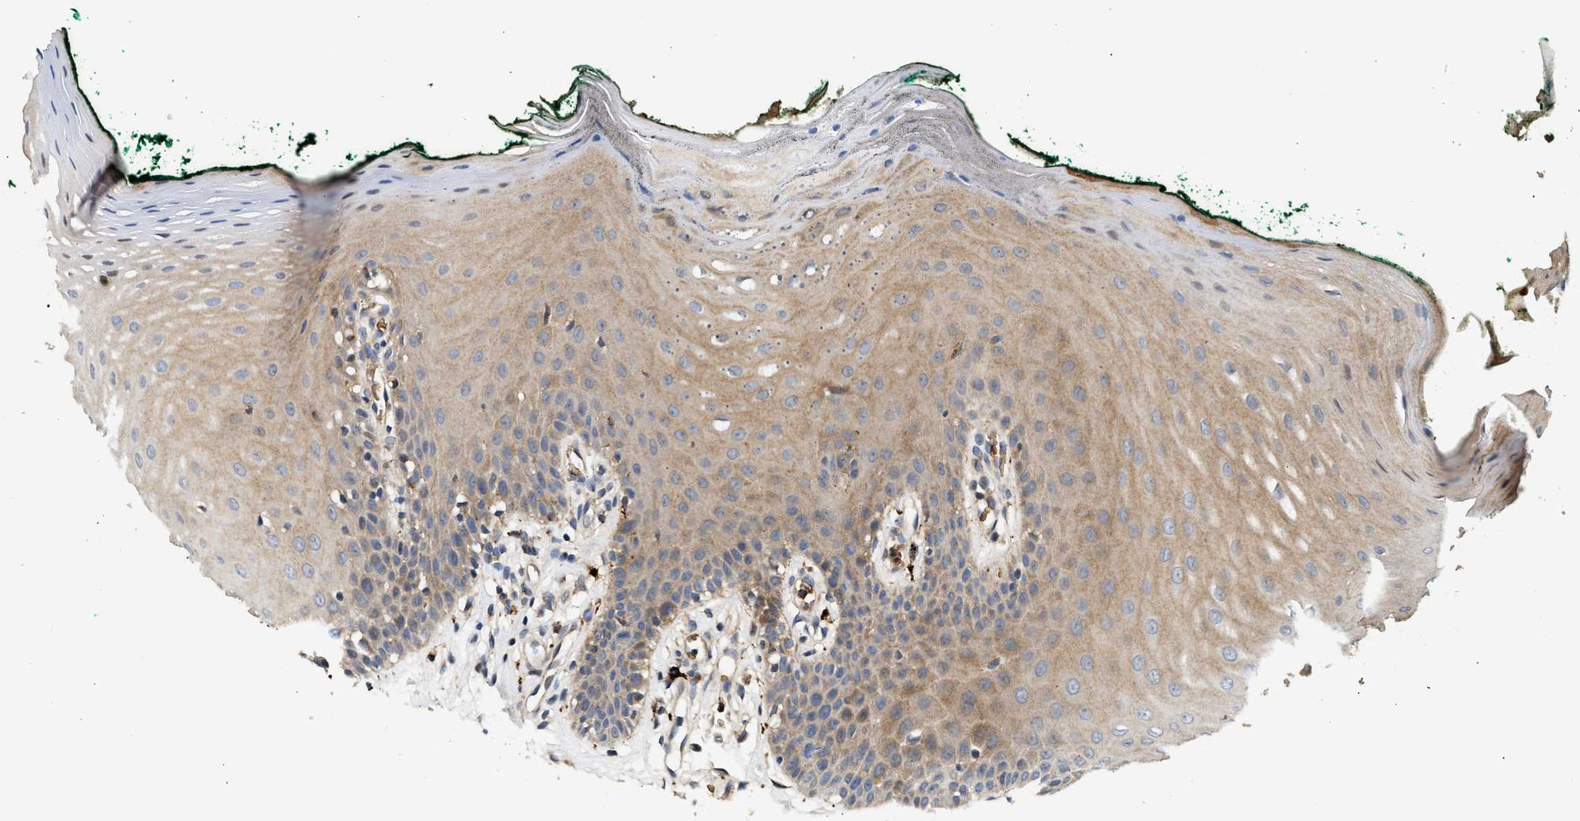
{"staining": {"intensity": "moderate", "quantity": "25%-75%", "location": "cytoplasmic/membranous"}, "tissue": "oral mucosa", "cell_type": "Squamous epithelial cells", "image_type": "normal", "snomed": [{"axis": "morphology", "description": "Normal tissue, NOS"}, {"axis": "topography", "description": "Skeletal muscle"}, {"axis": "topography", "description": "Oral tissue"}], "caption": "The immunohistochemical stain highlights moderate cytoplasmic/membranous staining in squamous epithelial cells of unremarkable oral mucosa.", "gene": "PLD3", "patient": {"sex": "male", "age": 58}}